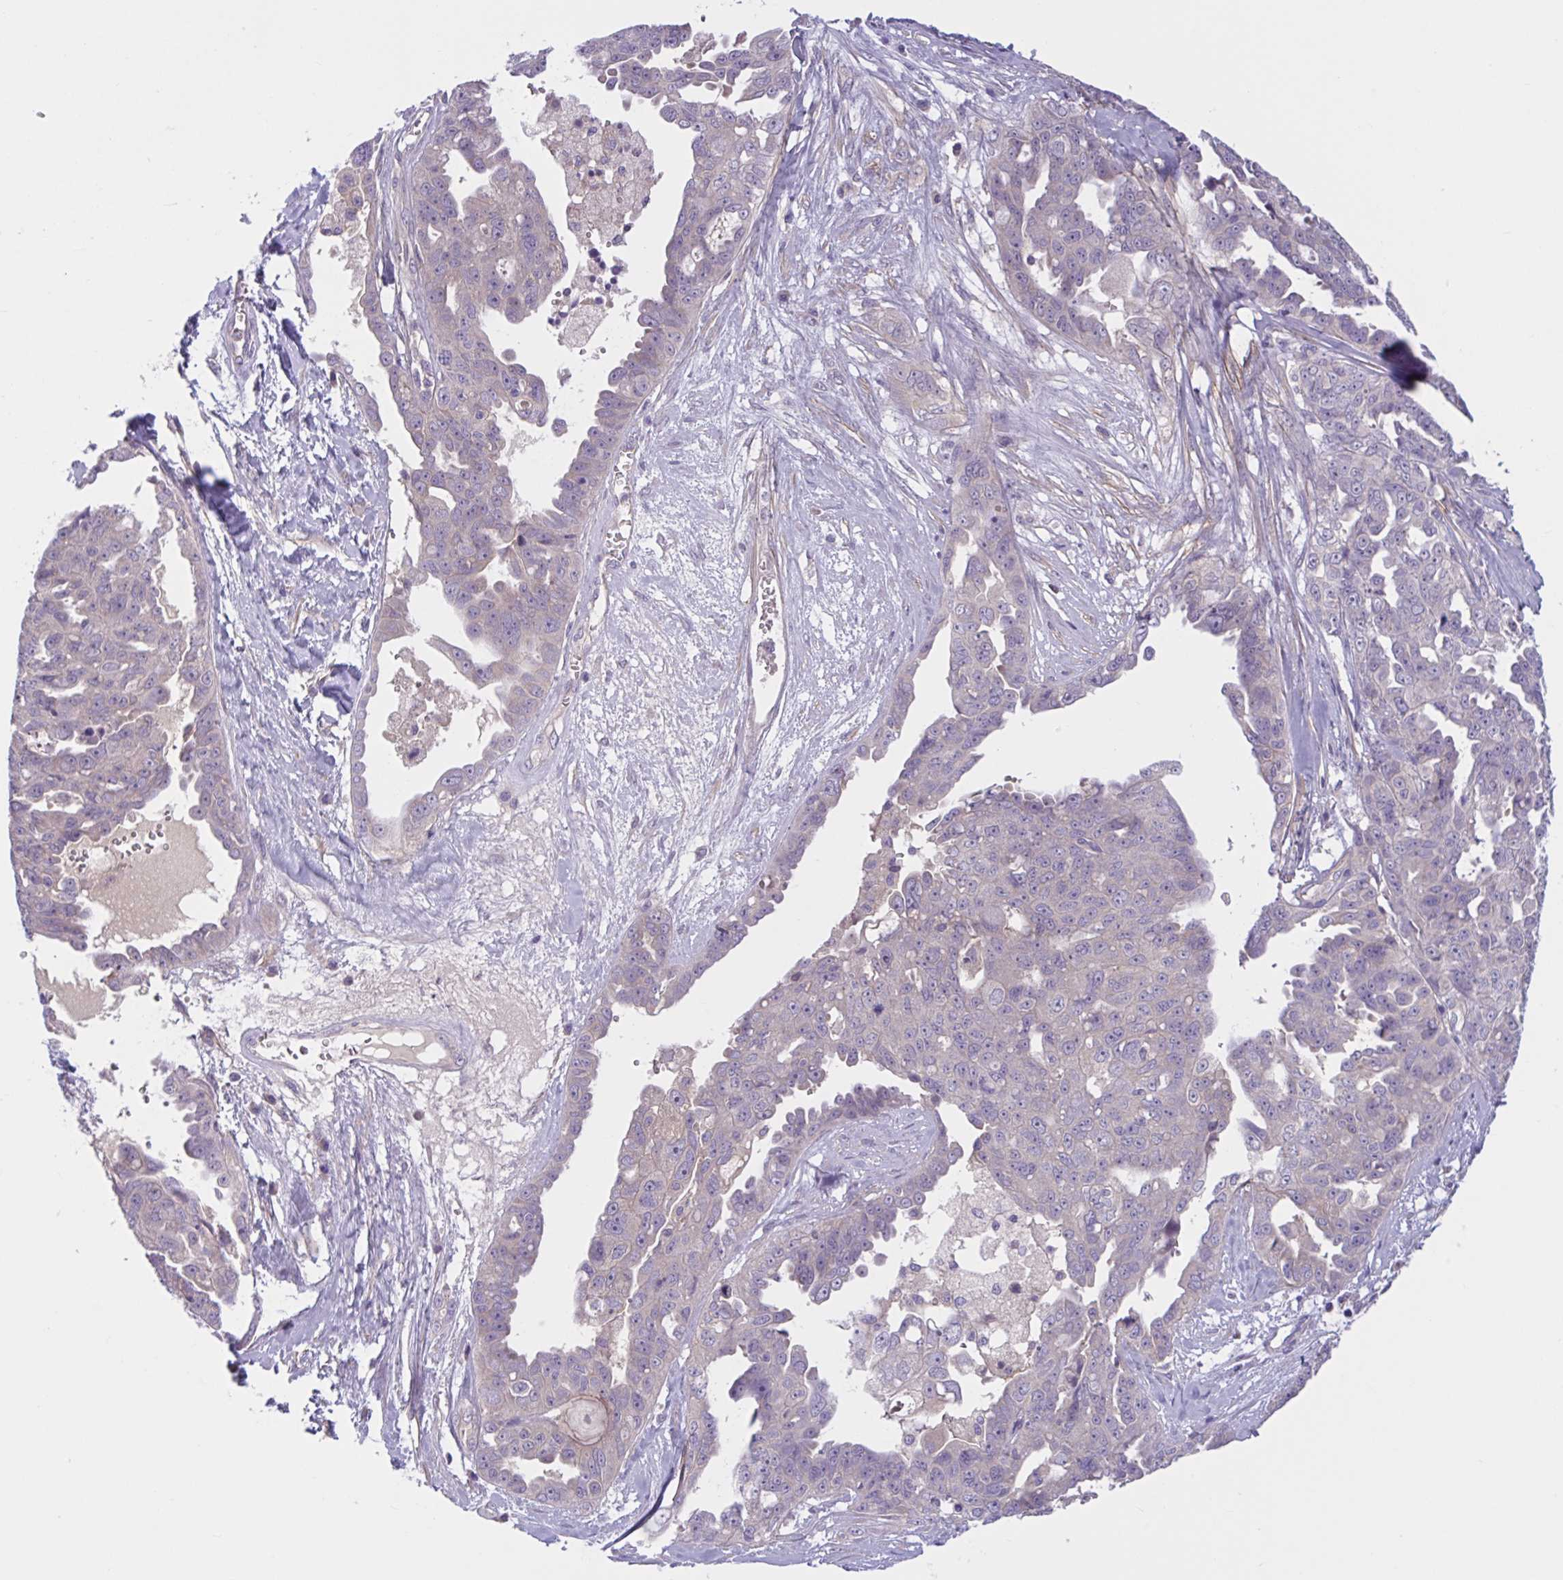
{"staining": {"intensity": "negative", "quantity": "none", "location": "none"}, "tissue": "ovarian cancer", "cell_type": "Tumor cells", "image_type": "cancer", "snomed": [{"axis": "morphology", "description": "Carcinoma, endometroid"}, {"axis": "topography", "description": "Ovary"}], "caption": "Immunohistochemistry histopathology image of human ovarian cancer stained for a protein (brown), which demonstrates no expression in tumor cells. (DAB (3,3'-diaminobenzidine) IHC visualized using brightfield microscopy, high magnification).", "gene": "WNT9B", "patient": {"sex": "female", "age": 70}}